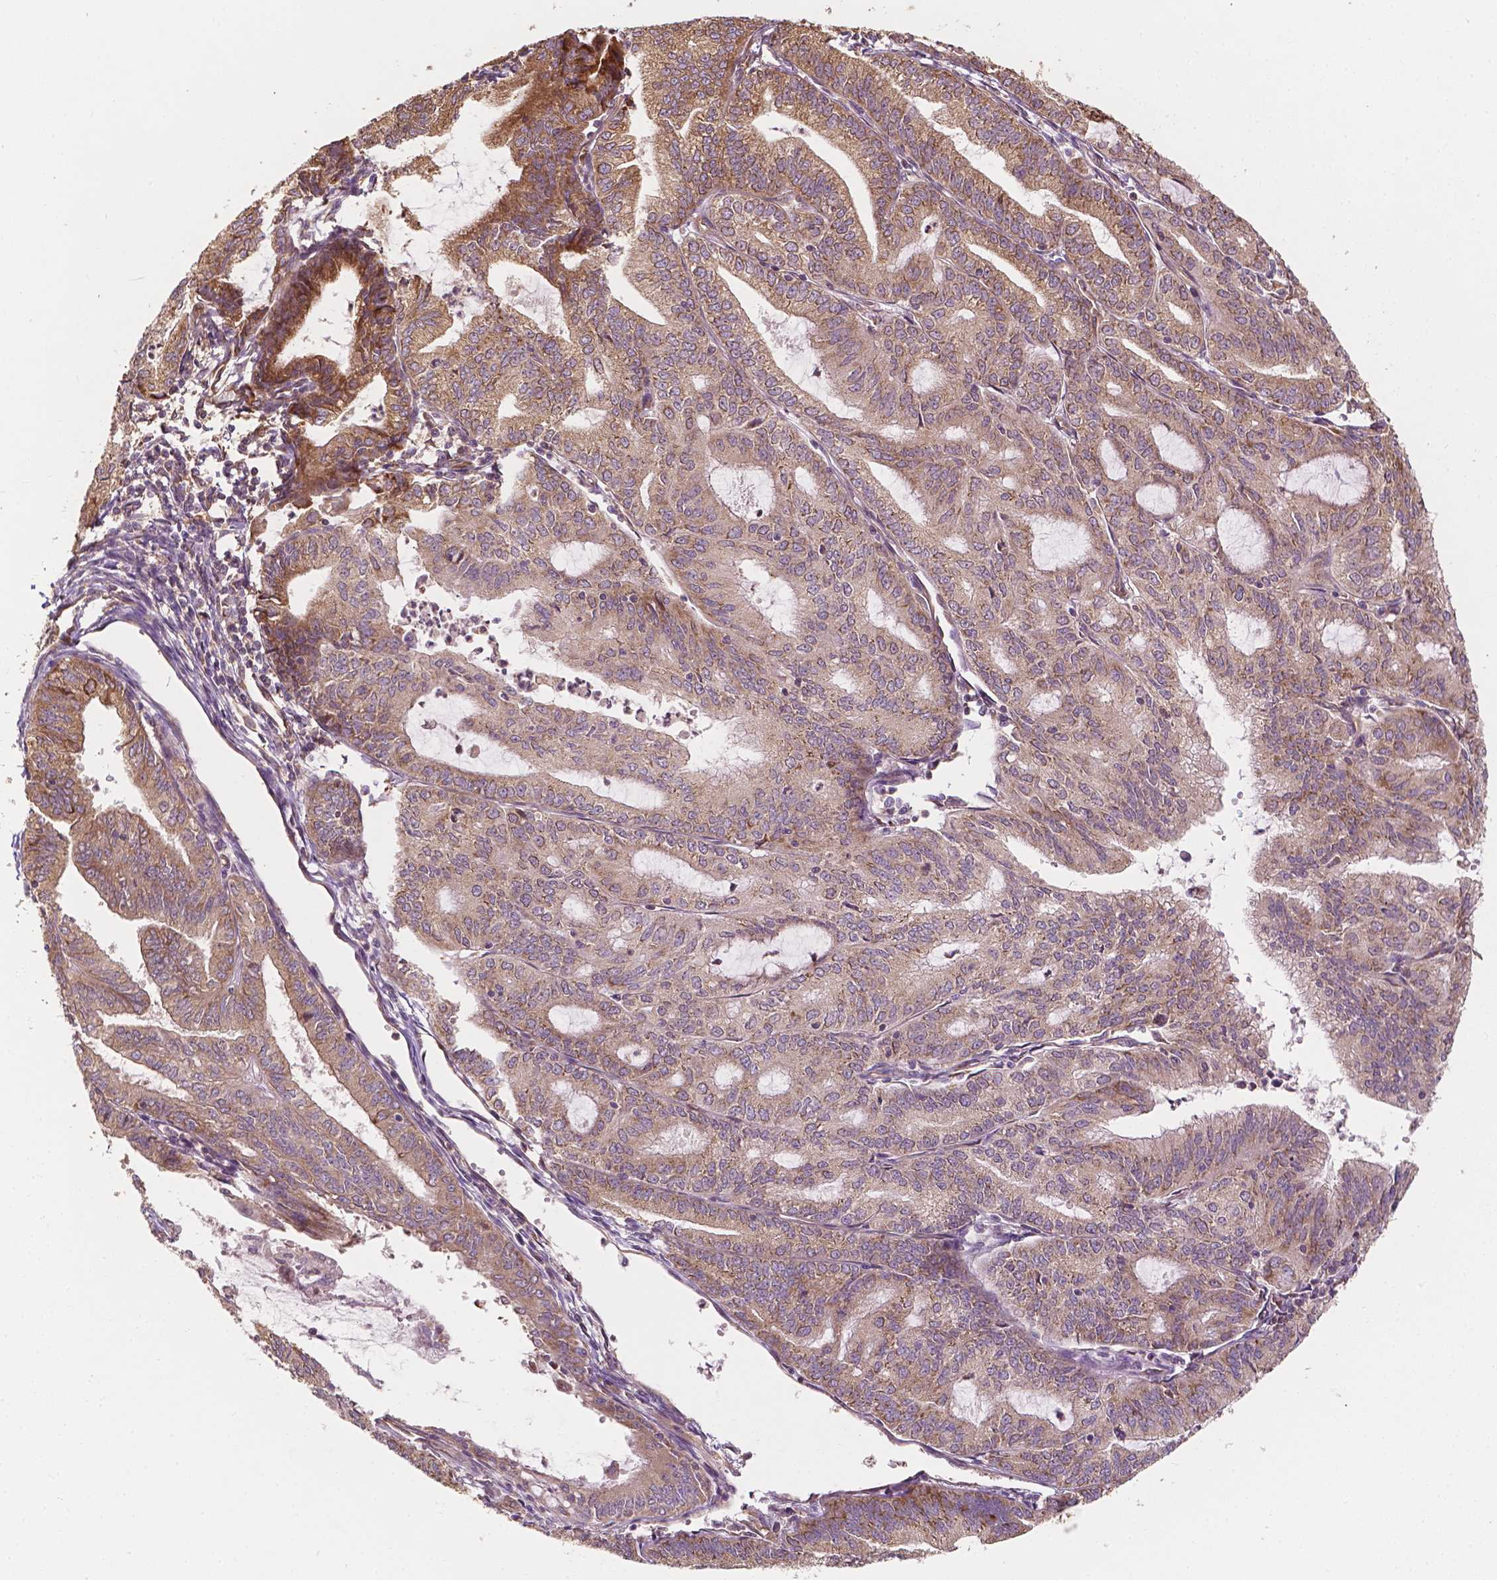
{"staining": {"intensity": "moderate", "quantity": "25%-75%", "location": "cytoplasmic/membranous"}, "tissue": "endometrial cancer", "cell_type": "Tumor cells", "image_type": "cancer", "snomed": [{"axis": "morphology", "description": "Adenocarcinoma, NOS"}, {"axis": "topography", "description": "Endometrium"}], "caption": "IHC of endometrial adenocarcinoma shows medium levels of moderate cytoplasmic/membranous staining in approximately 25%-75% of tumor cells.", "gene": "G3BP1", "patient": {"sex": "female", "age": 70}}